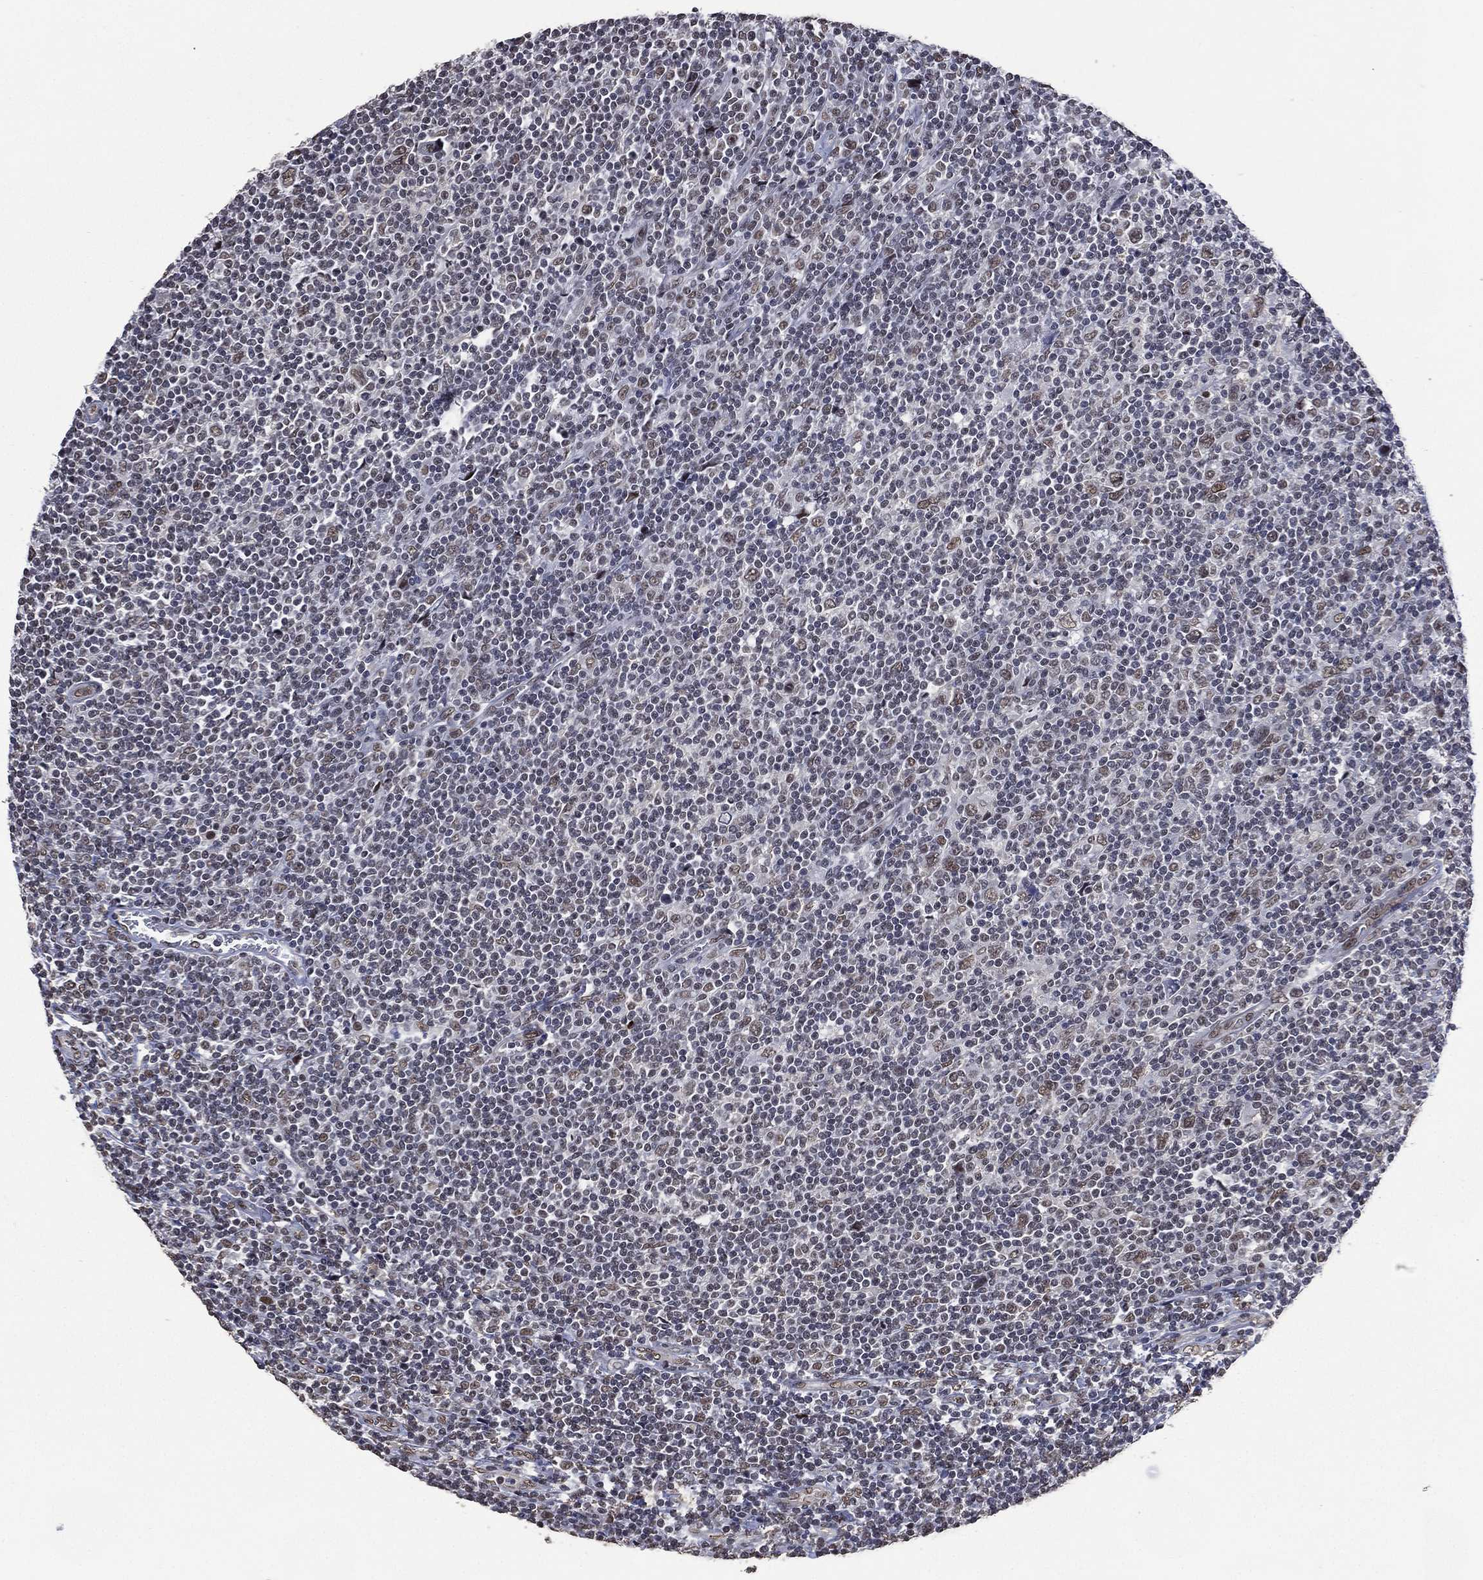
{"staining": {"intensity": "weak", "quantity": "<25%", "location": "nuclear"}, "tissue": "lymphoma", "cell_type": "Tumor cells", "image_type": "cancer", "snomed": [{"axis": "morphology", "description": "Hodgkin's disease, NOS"}, {"axis": "topography", "description": "Lymph node"}], "caption": "This is a image of immunohistochemistry (IHC) staining of Hodgkin's disease, which shows no staining in tumor cells. (Brightfield microscopy of DAB IHC at high magnification).", "gene": "EHMT1", "patient": {"sex": "male", "age": 40}}